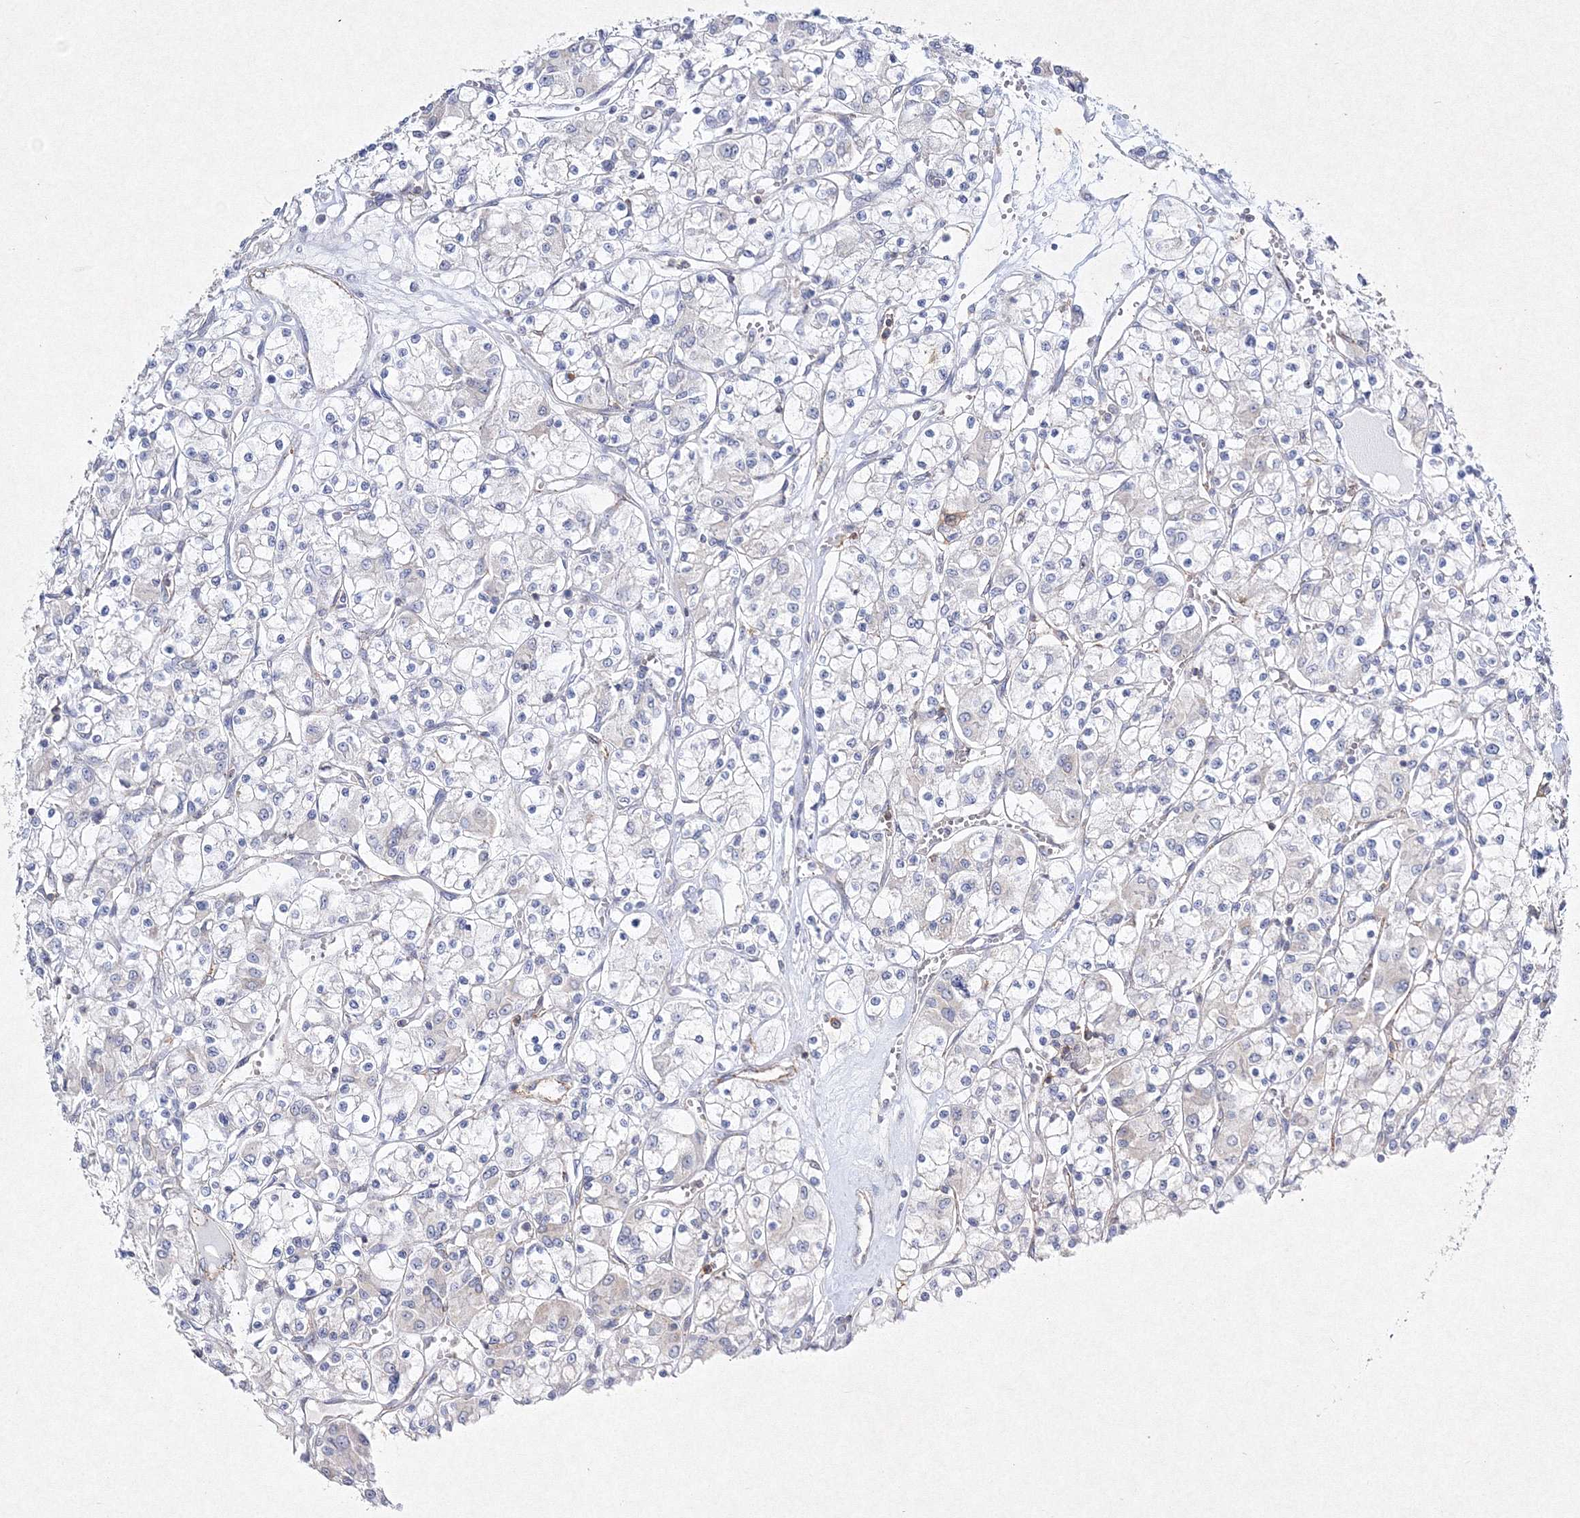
{"staining": {"intensity": "negative", "quantity": "none", "location": "none"}, "tissue": "renal cancer", "cell_type": "Tumor cells", "image_type": "cancer", "snomed": [{"axis": "morphology", "description": "Adenocarcinoma, NOS"}, {"axis": "topography", "description": "Kidney"}], "caption": "DAB (3,3'-diaminobenzidine) immunohistochemical staining of renal cancer exhibits no significant positivity in tumor cells. The staining is performed using DAB (3,3'-diaminobenzidine) brown chromogen with nuclei counter-stained in using hematoxylin.", "gene": "HCST", "patient": {"sex": "female", "age": 59}}